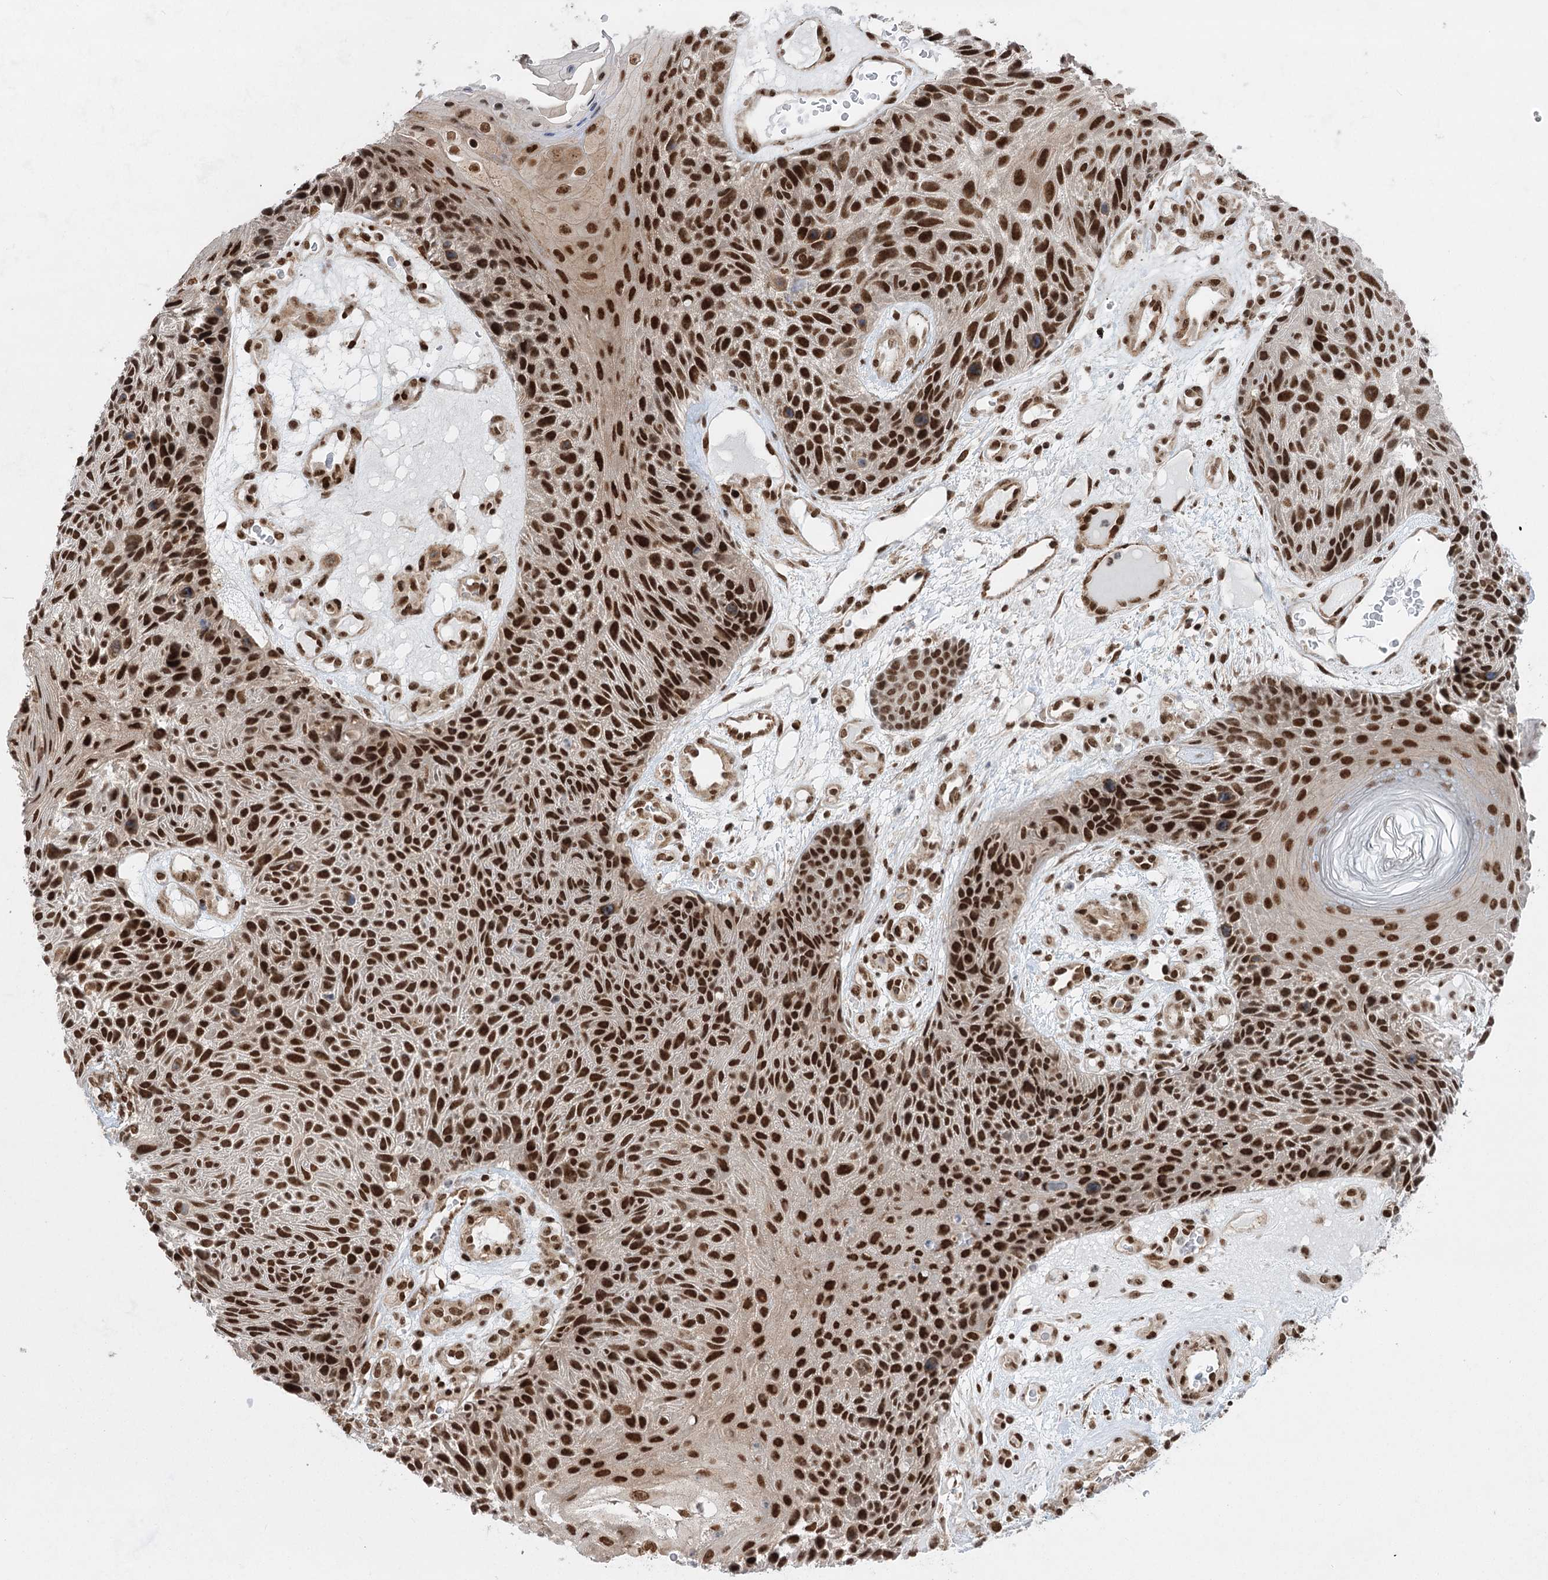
{"staining": {"intensity": "strong", "quantity": ">75%", "location": "nuclear"}, "tissue": "skin cancer", "cell_type": "Tumor cells", "image_type": "cancer", "snomed": [{"axis": "morphology", "description": "Squamous cell carcinoma, NOS"}, {"axis": "topography", "description": "Skin"}], "caption": "This is a histology image of IHC staining of skin cancer (squamous cell carcinoma), which shows strong positivity in the nuclear of tumor cells.", "gene": "ZCCHC8", "patient": {"sex": "female", "age": 88}}